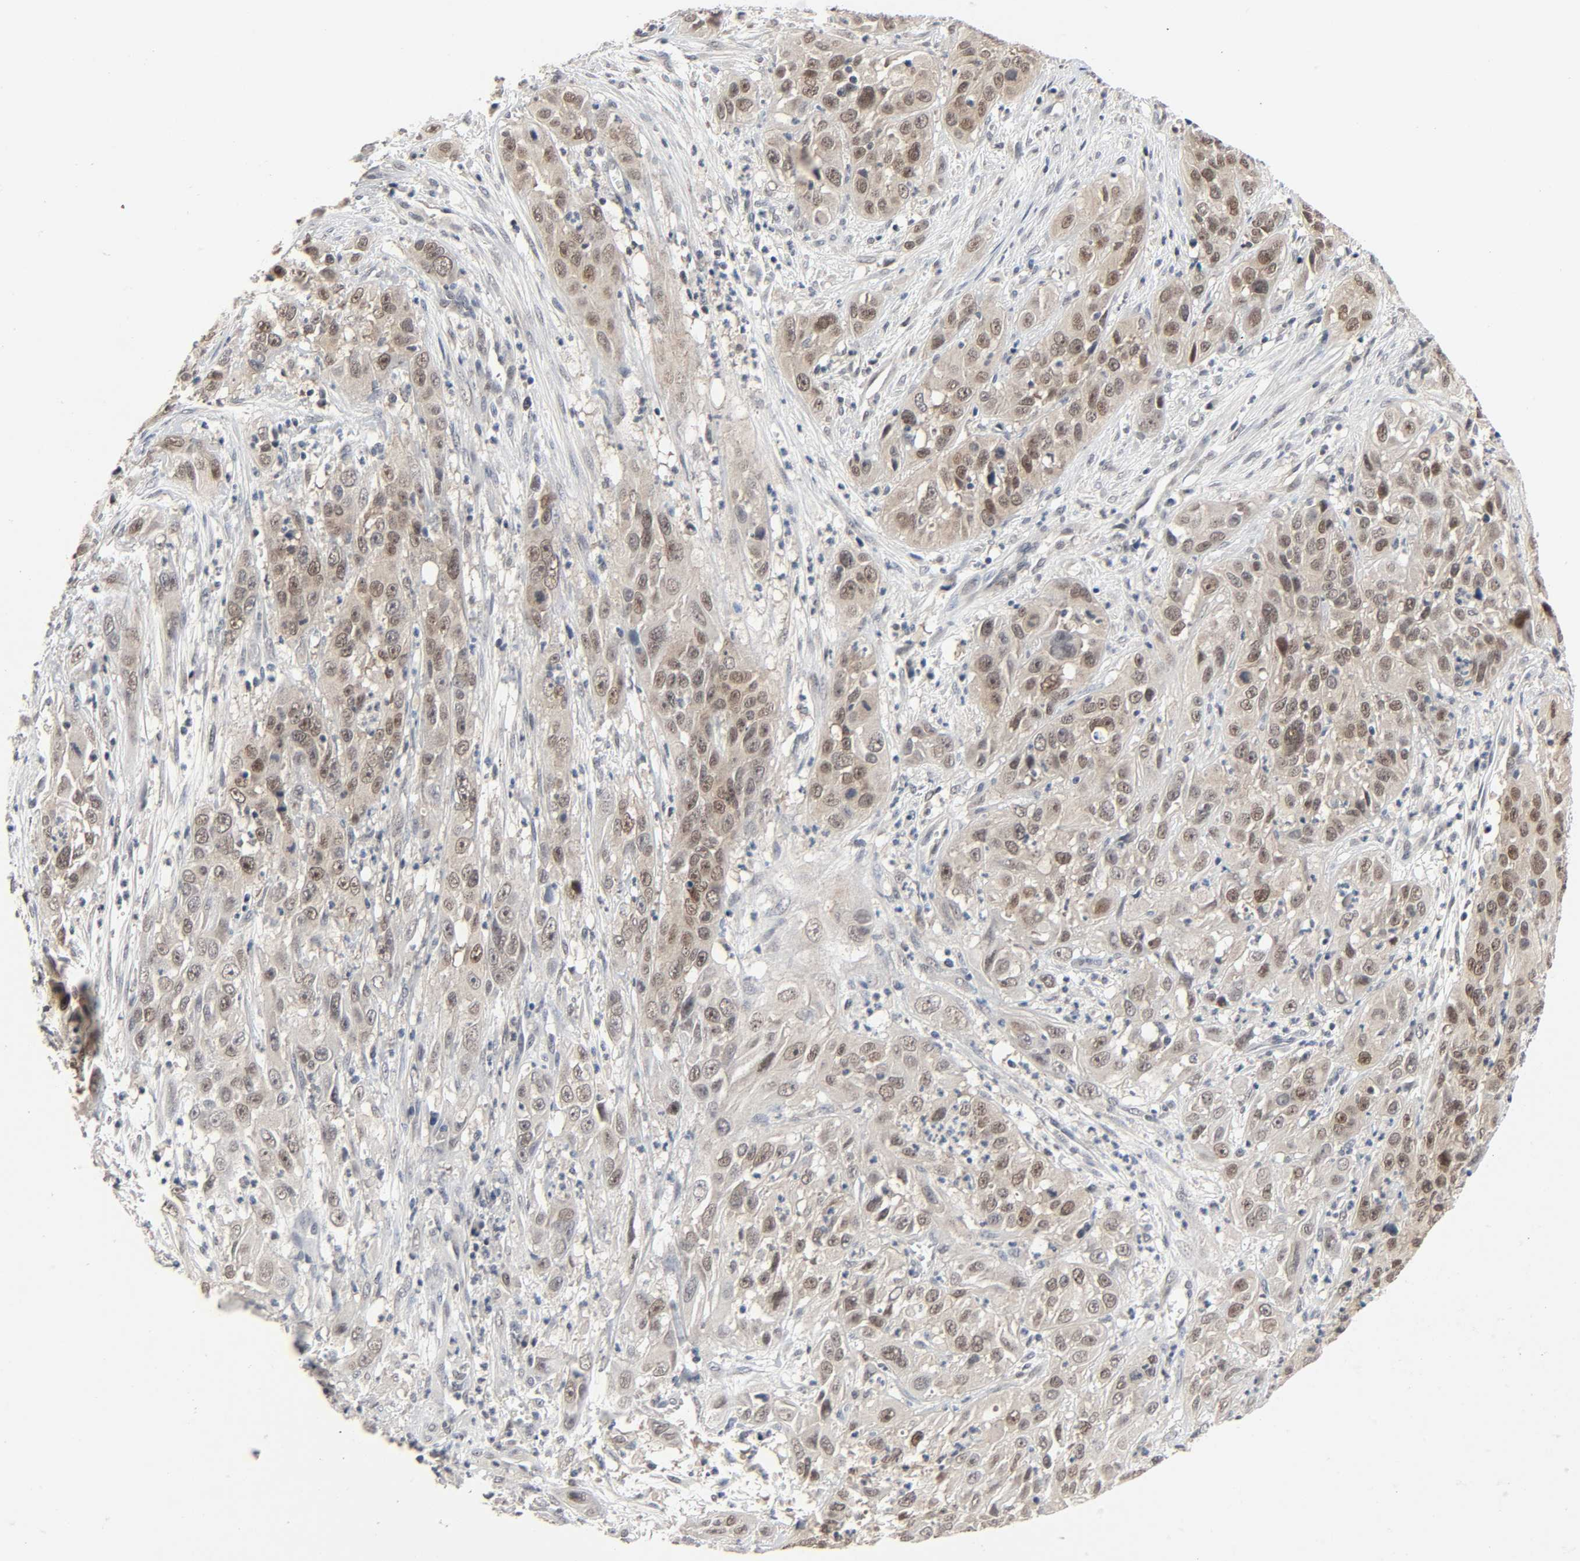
{"staining": {"intensity": "moderate", "quantity": ">75%", "location": "cytoplasmic/membranous,nuclear"}, "tissue": "cervical cancer", "cell_type": "Tumor cells", "image_type": "cancer", "snomed": [{"axis": "morphology", "description": "Squamous cell carcinoma, NOS"}, {"axis": "topography", "description": "Cervix"}], "caption": "Protein staining reveals moderate cytoplasmic/membranous and nuclear staining in about >75% of tumor cells in squamous cell carcinoma (cervical).", "gene": "MAPKAPK5", "patient": {"sex": "female", "age": 32}}